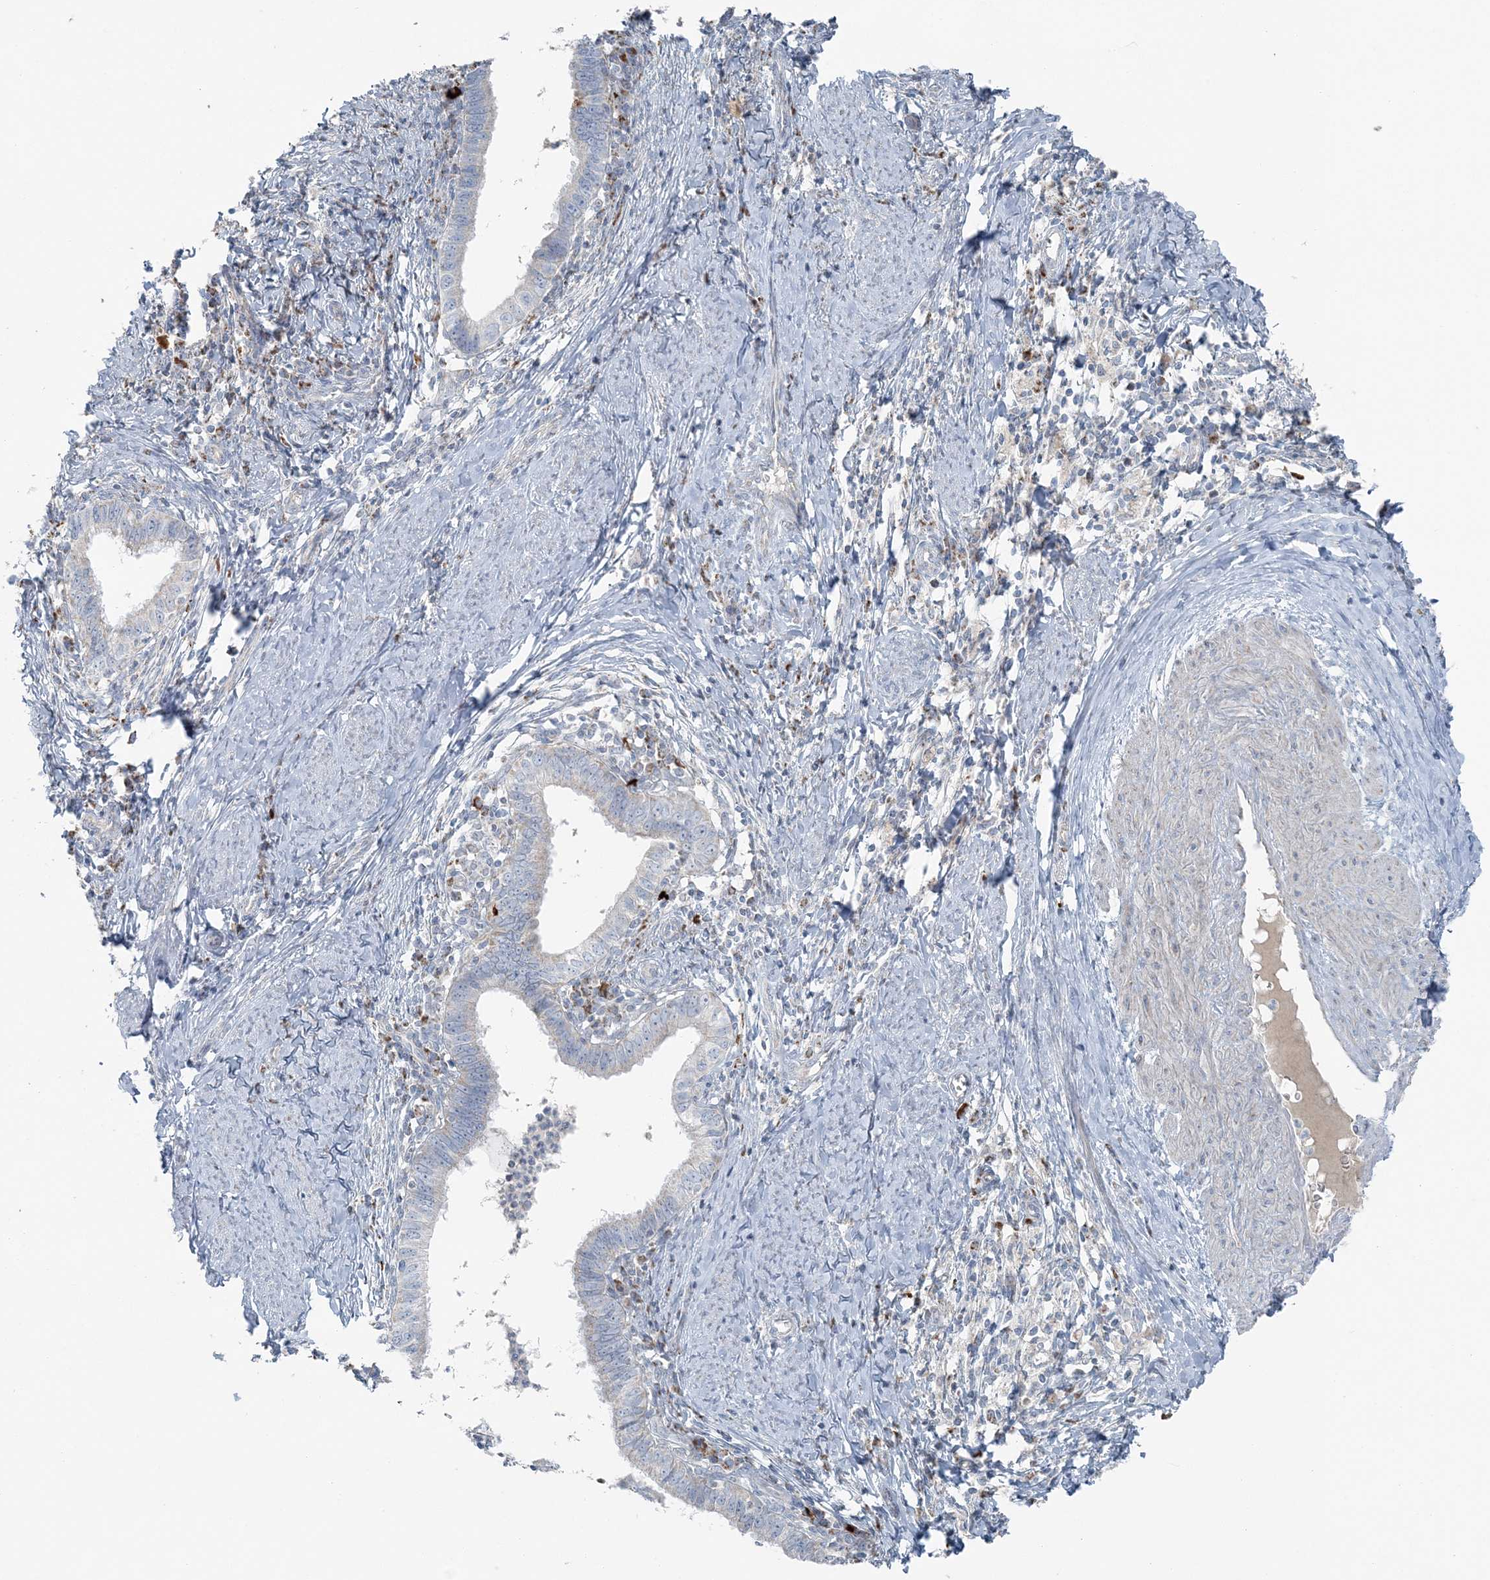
{"staining": {"intensity": "negative", "quantity": "none", "location": "none"}, "tissue": "cervical cancer", "cell_type": "Tumor cells", "image_type": "cancer", "snomed": [{"axis": "morphology", "description": "Adenocarcinoma, NOS"}, {"axis": "topography", "description": "Cervix"}], "caption": "The micrograph displays no significant expression in tumor cells of adenocarcinoma (cervical).", "gene": "SLC22A16", "patient": {"sex": "female", "age": 36}}